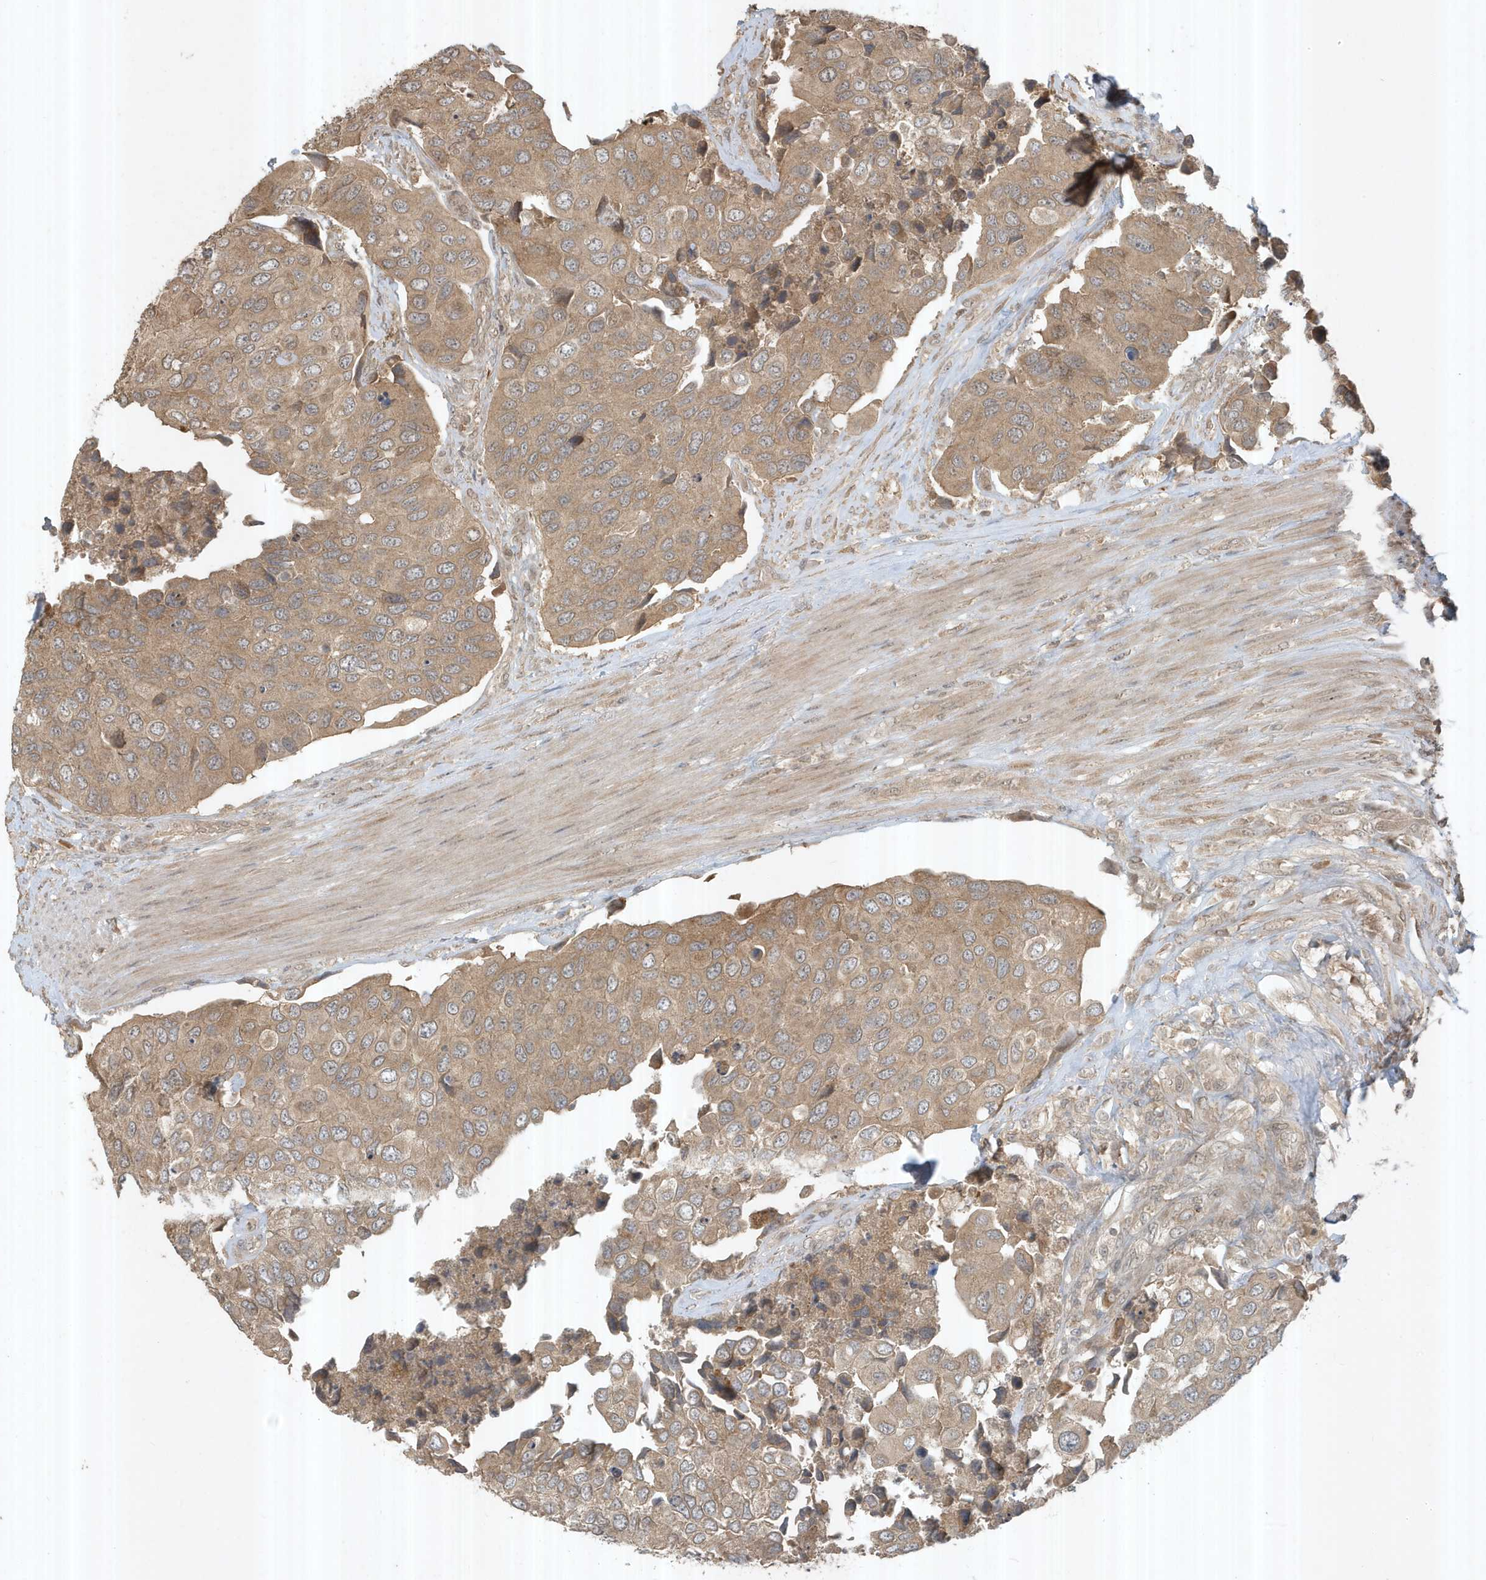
{"staining": {"intensity": "moderate", "quantity": ">75%", "location": "cytoplasmic/membranous"}, "tissue": "urothelial cancer", "cell_type": "Tumor cells", "image_type": "cancer", "snomed": [{"axis": "morphology", "description": "Urothelial carcinoma, High grade"}, {"axis": "topography", "description": "Urinary bladder"}], "caption": "High-grade urothelial carcinoma stained with DAB IHC displays medium levels of moderate cytoplasmic/membranous positivity in about >75% of tumor cells.", "gene": "ABCB9", "patient": {"sex": "male", "age": 74}}